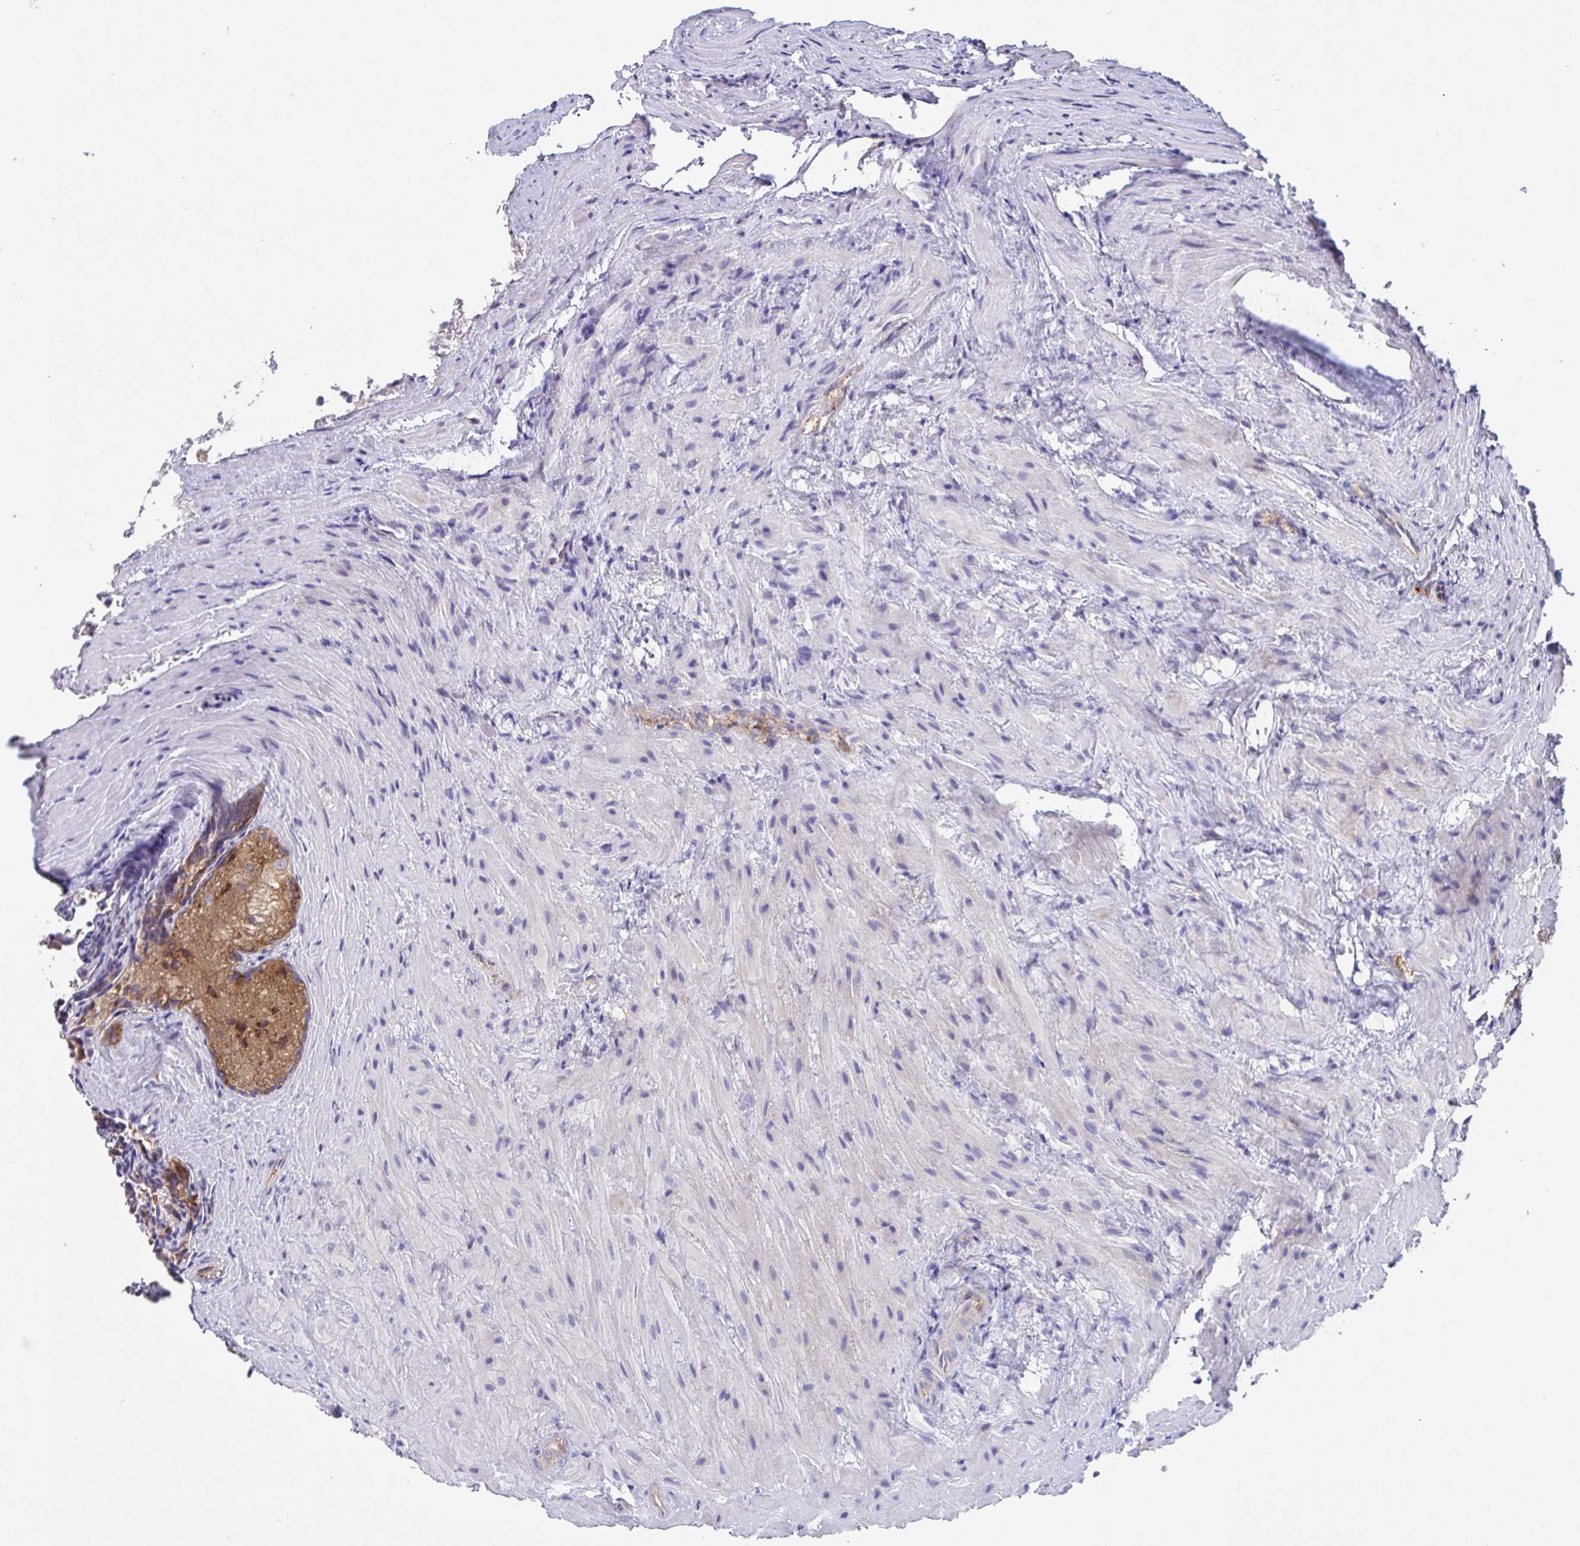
{"staining": {"intensity": "moderate", "quantity": ">75%", "location": "cytoplasmic/membranous"}, "tissue": "seminal vesicle", "cell_type": "Glandular cells", "image_type": "normal", "snomed": [{"axis": "morphology", "description": "Normal tissue, NOS"}, {"axis": "topography", "description": "Seminal veicle"}], "caption": "The micrograph demonstrates staining of unremarkable seminal vesicle, revealing moderate cytoplasmic/membranous protein staining (brown color) within glandular cells.", "gene": "YARS2", "patient": {"sex": "male", "age": 47}}